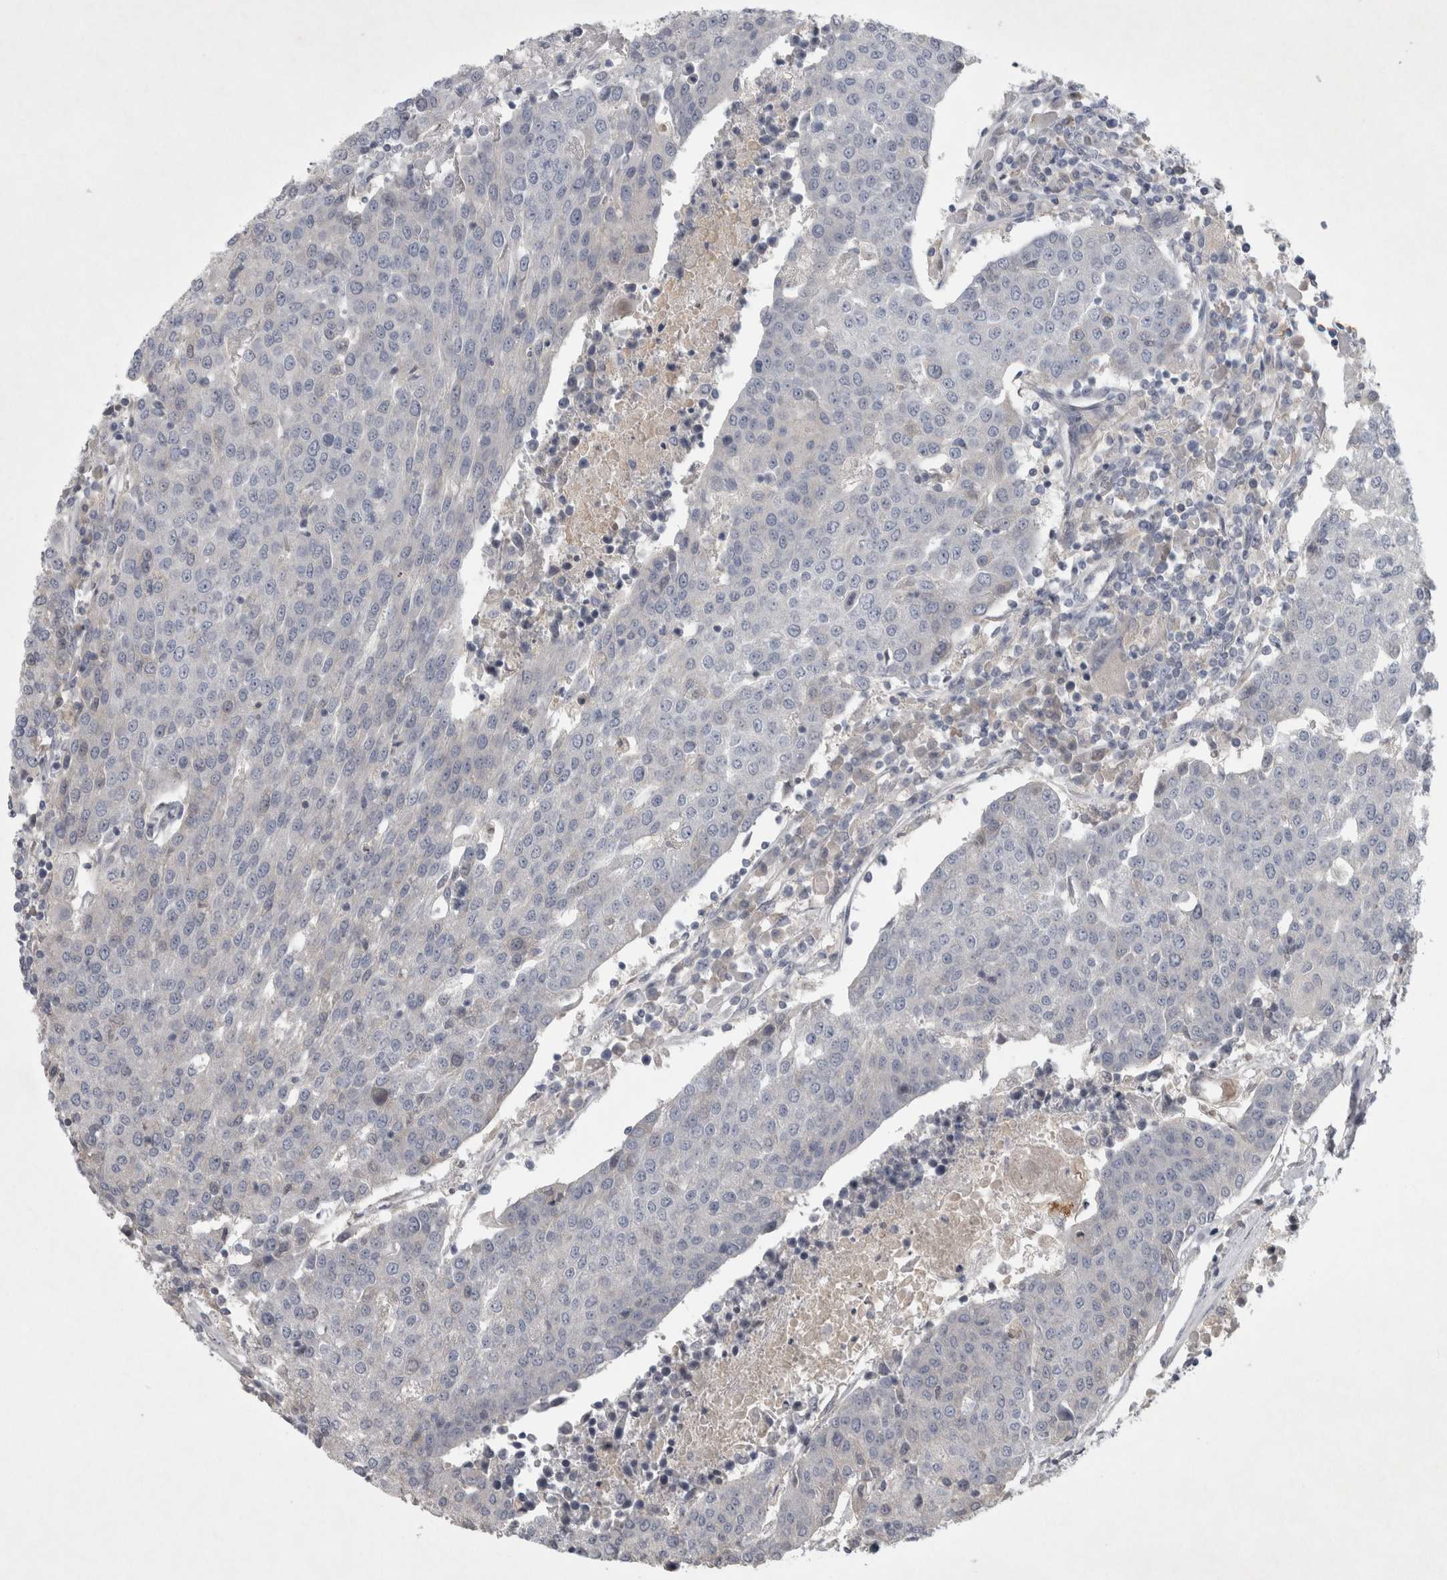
{"staining": {"intensity": "negative", "quantity": "none", "location": "none"}, "tissue": "urothelial cancer", "cell_type": "Tumor cells", "image_type": "cancer", "snomed": [{"axis": "morphology", "description": "Urothelial carcinoma, High grade"}, {"axis": "topography", "description": "Urinary bladder"}], "caption": "Tumor cells show no significant protein positivity in urothelial cancer. (DAB (3,3'-diaminobenzidine) IHC with hematoxylin counter stain).", "gene": "ENPP7", "patient": {"sex": "female", "age": 85}}